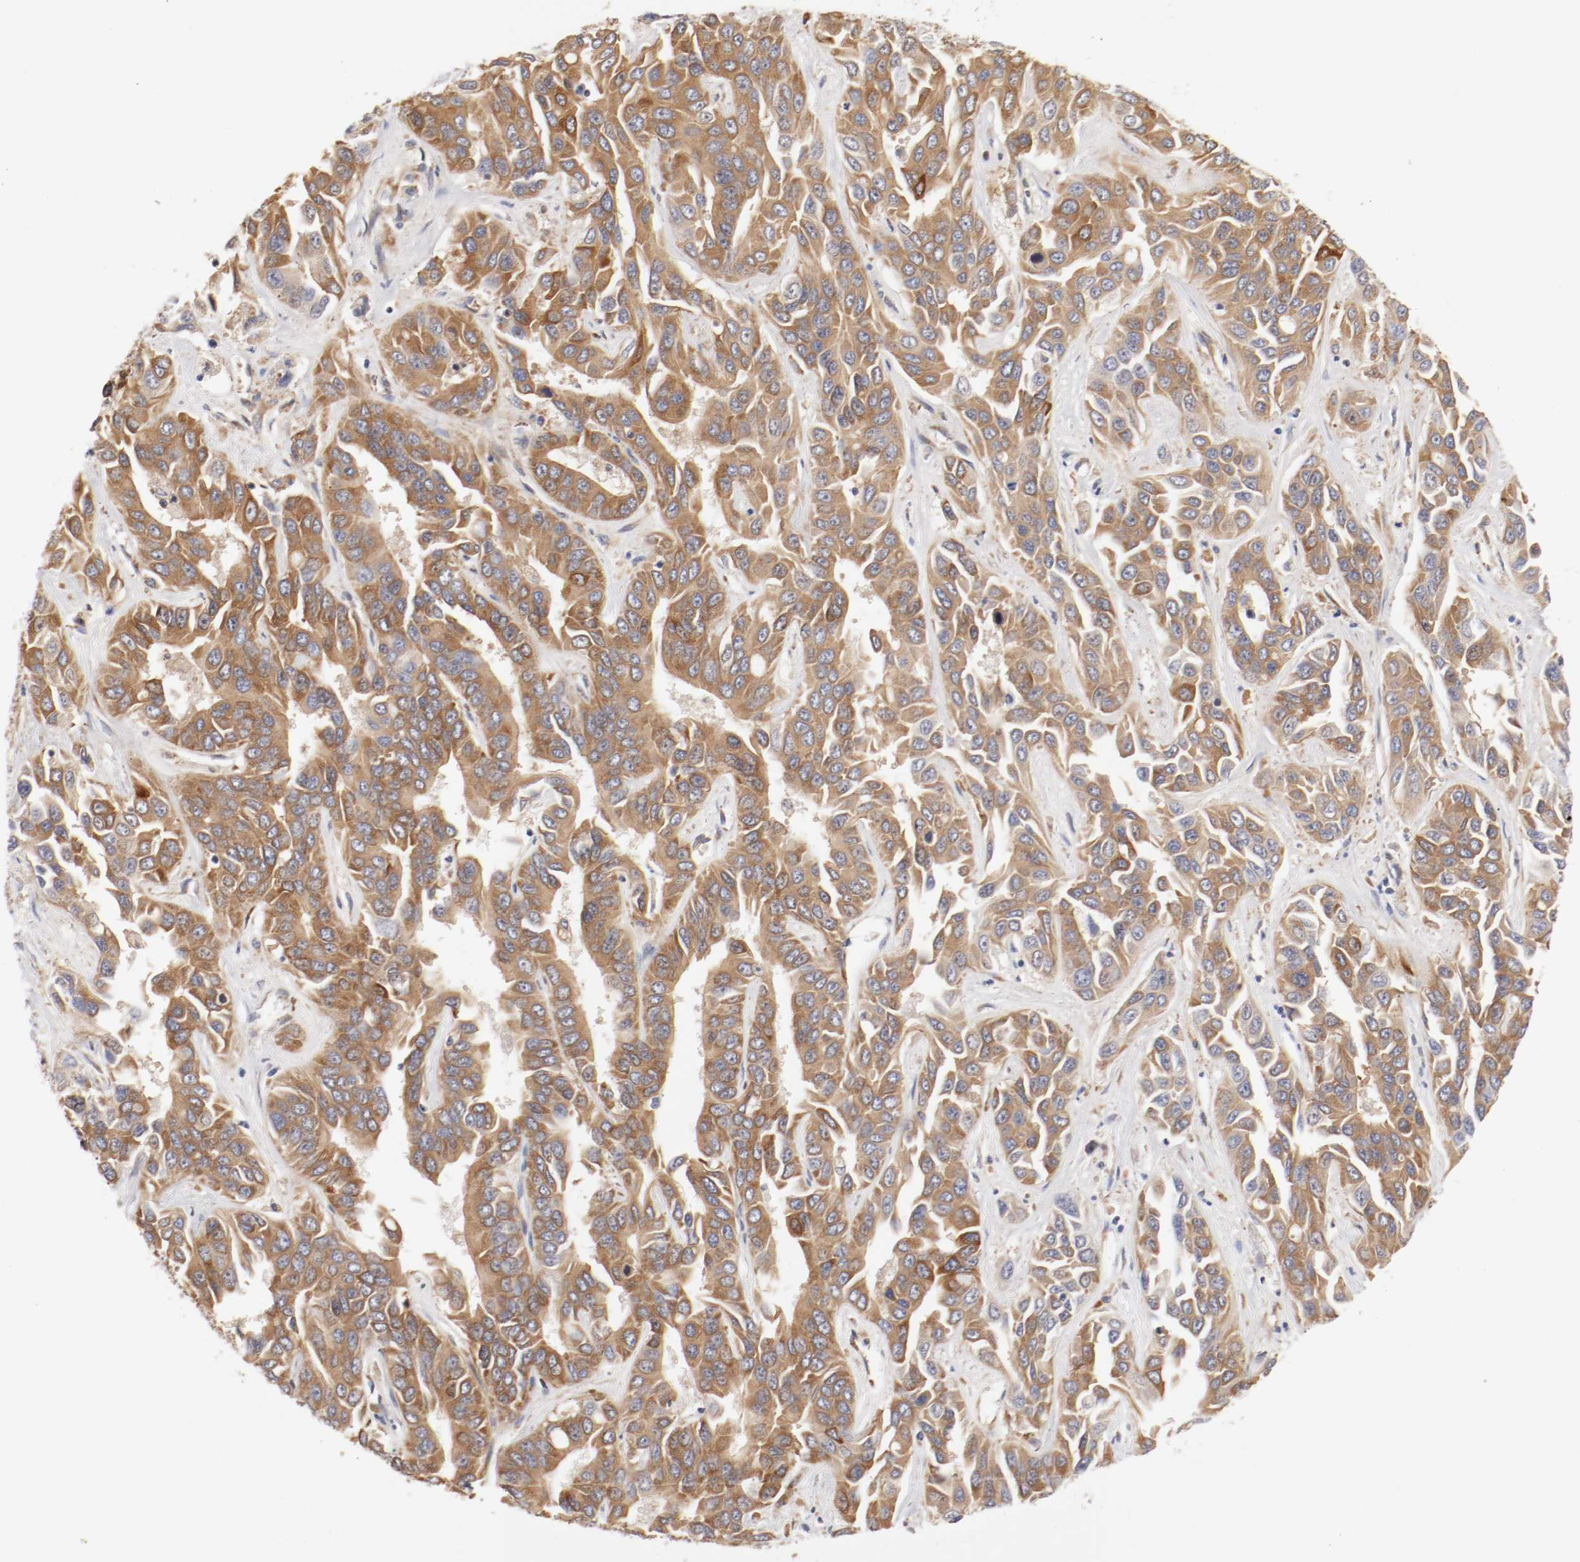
{"staining": {"intensity": "moderate", "quantity": ">75%", "location": "cytoplasmic/membranous"}, "tissue": "liver cancer", "cell_type": "Tumor cells", "image_type": "cancer", "snomed": [{"axis": "morphology", "description": "Cholangiocarcinoma"}, {"axis": "topography", "description": "Liver"}], "caption": "A high-resolution image shows immunohistochemistry staining of liver cancer, which displays moderate cytoplasmic/membranous positivity in approximately >75% of tumor cells.", "gene": "FKBP3", "patient": {"sex": "female", "age": 52}}